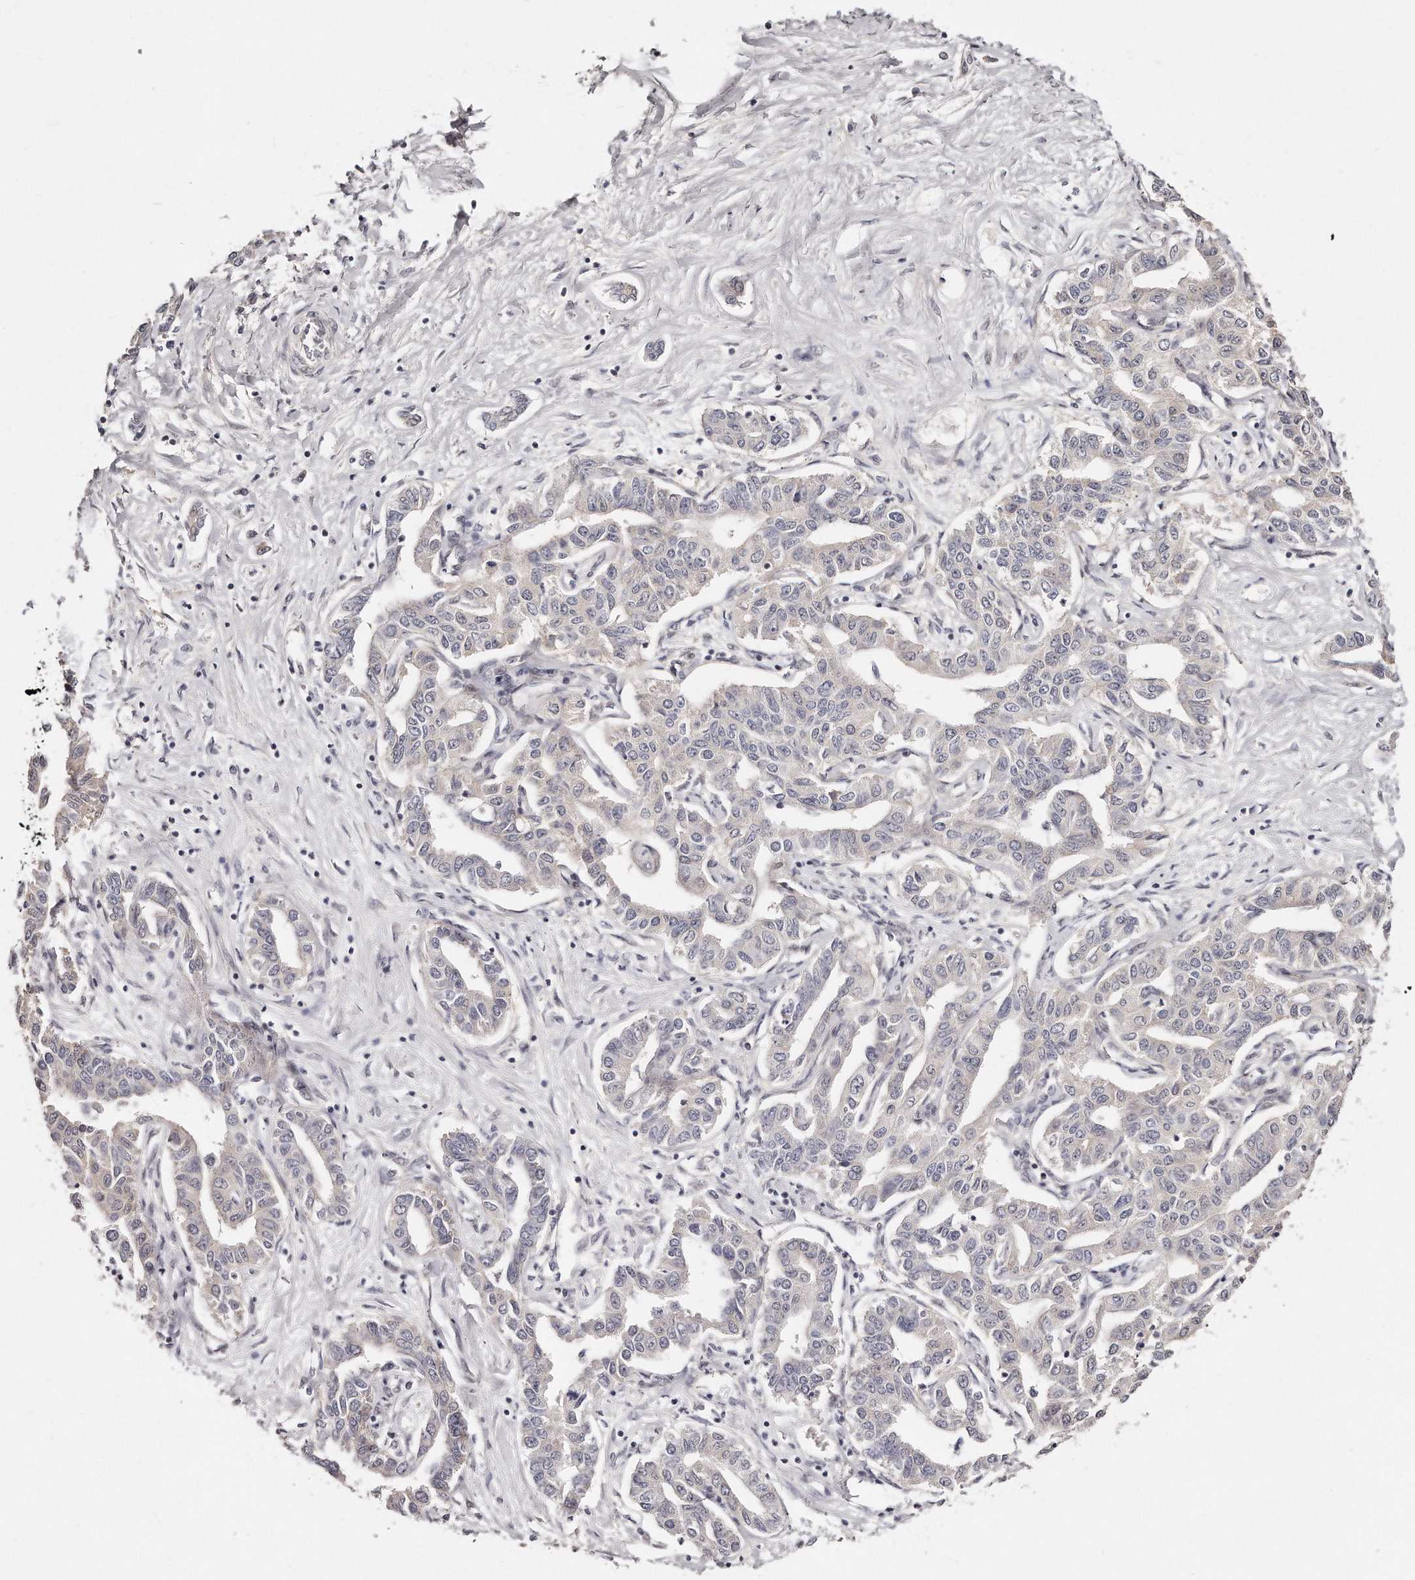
{"staining": {"intensity": "negative", "quantity": "none", "location": "none"}, "tissue": "liver cancer", "cell_type": "Tumor cells", "image_type": "cancer", "snomed": [{"axis": "morphology", "description": "Cholangiocarcinoma"}, {"axis": "topography", "description": "Liver"}], "caption": "A high-resolution histopathology image shows IHC staining of cholangiocarcinoma (liver), which shows no significant positivity in tumor cells.", "gene": "CASZ1", "patient": {"sex": "male", "age": 59}}